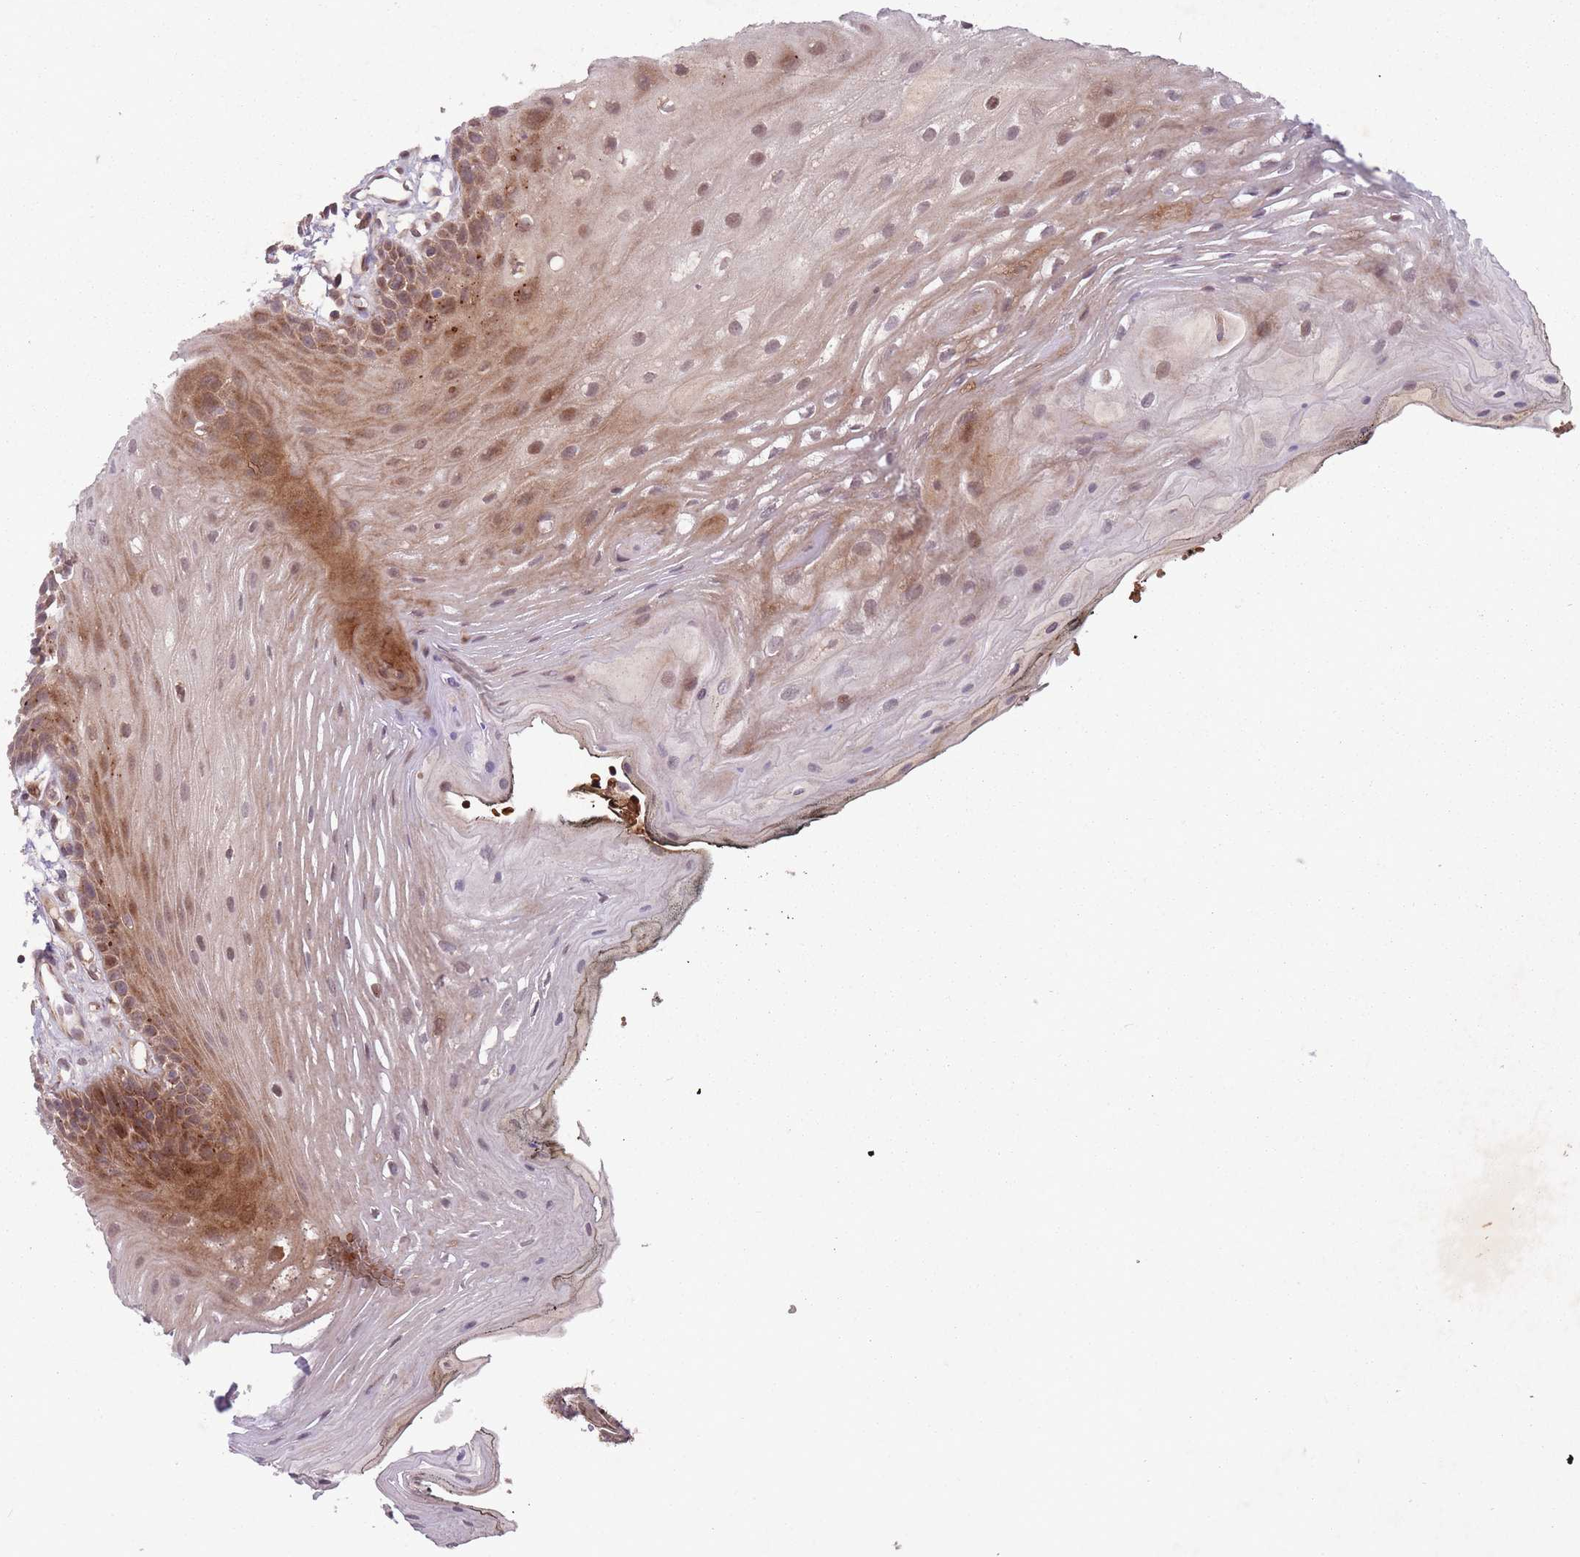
{"staining": {"intensity": "moderate", "quantity": ">75%", "location": "cytoplasmic/membranous,nuclear"}, "tissue": "oral mucosa", "cell_type": "Squamous epithelial cells", "image_type": "normal", "snomed": [{"axis": "morphology", "description": "Normal tissue, NOS"}, {"axis": "topography", "description": "Oral tissue"}, {"axis": "topography", "description": "Tounge, NOS"}], "caption": "IHC micrograph of unremarkable human oral mucosa stained for a protein (brown), which demonstrates medium levels of moderate cytoplasmic/membranous,nuclear staining in about >75% of squamous epithelial cells.", "gene": "SECTM1", "patient": {"sex": "female", "age": 81}}